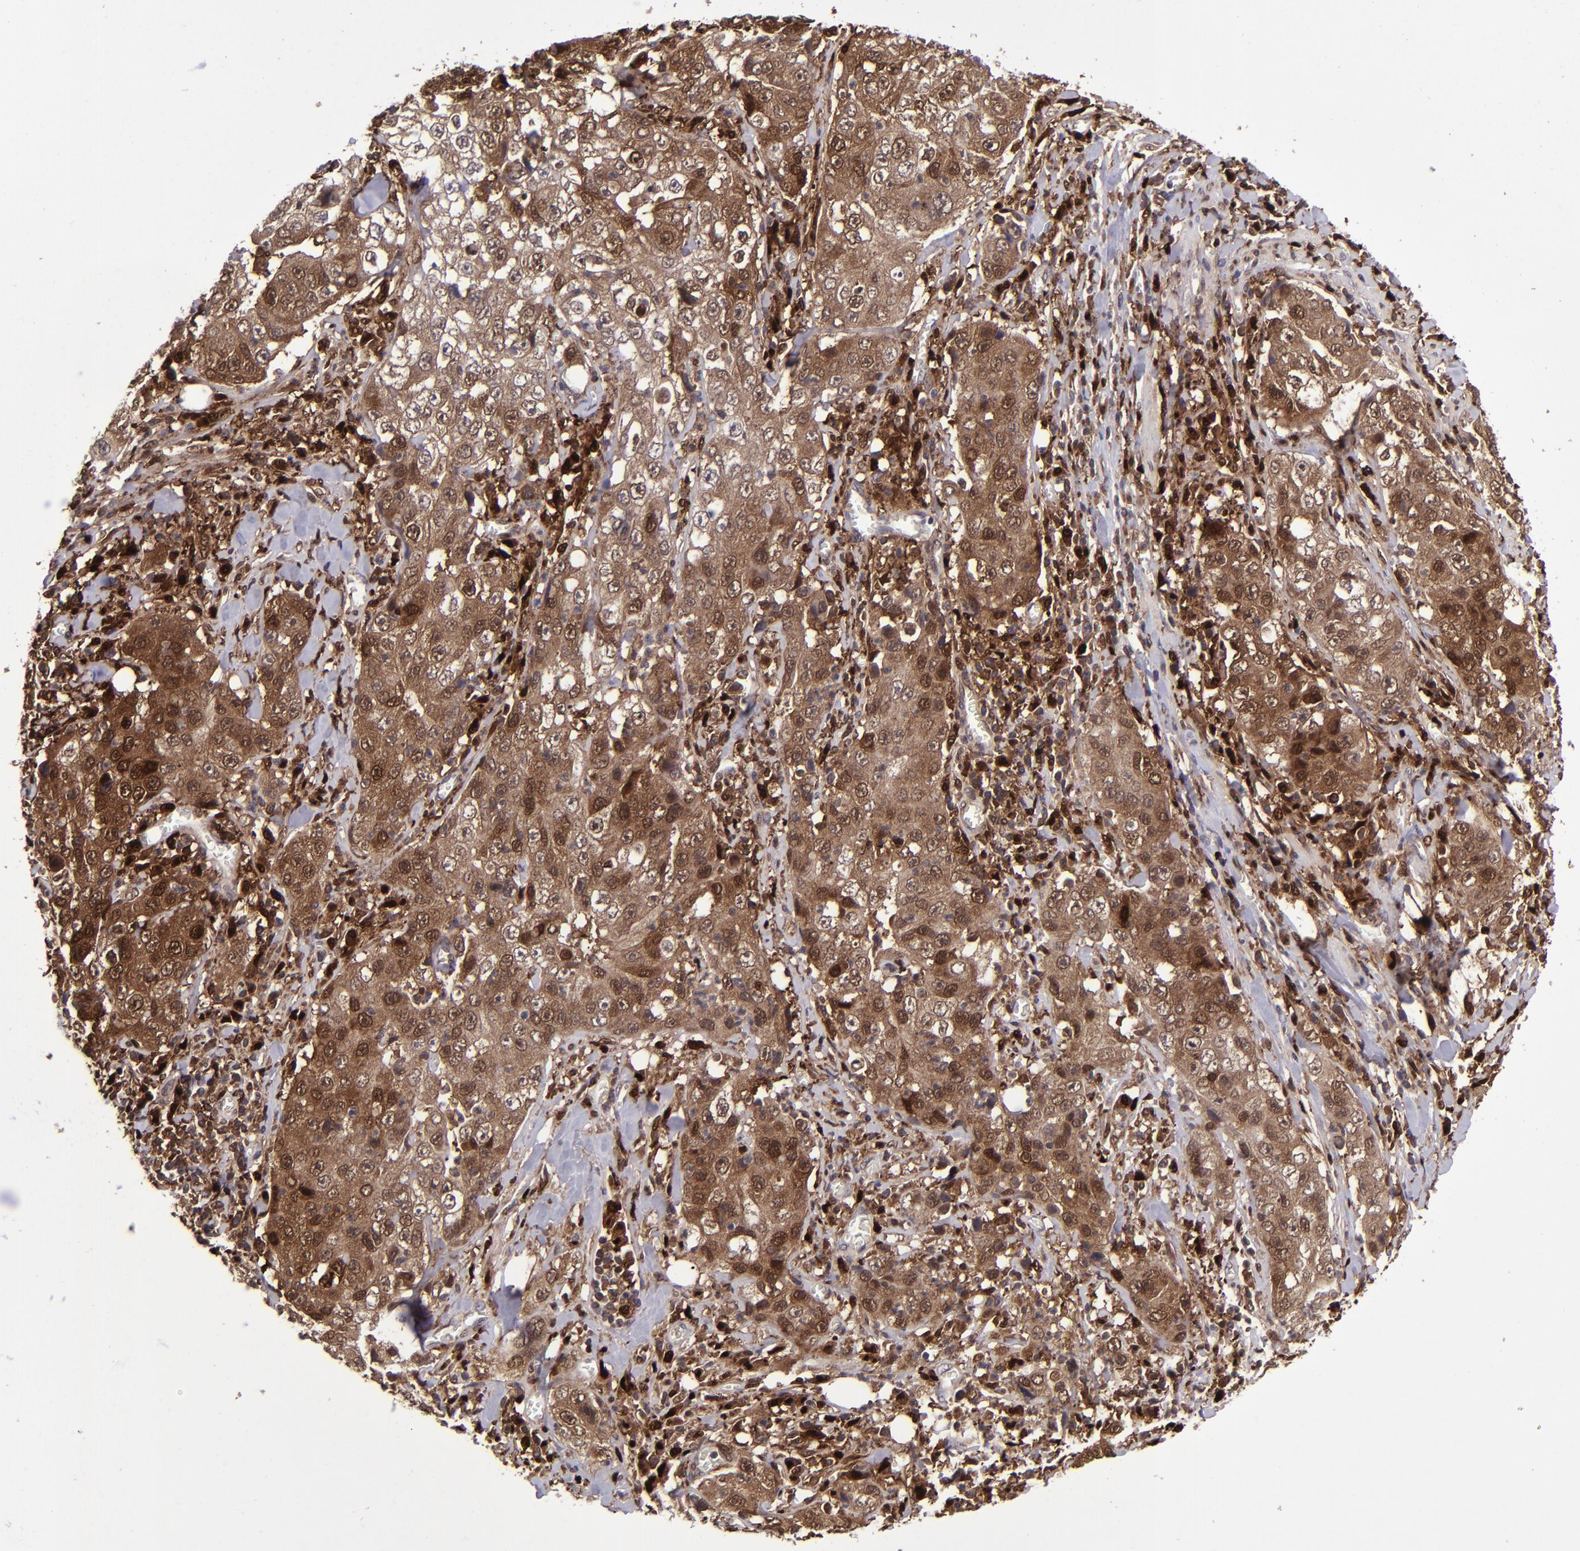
{"staining": {"intensity": "strong", "quantity": "25%-75%", "location": "cytoplasmic/membranous,nuclear"}, "tissue": "lung cancer", "cell_type": "Tumor cells", "image_type": "cancer", "snomed": [{"axis": "morphology", "description": "Squamous cell carcinoma, NOS"}, {"axis": "topography", "description": "Lung"}], "caption": "Lung cancer (squamous cell carcinoma) was stained to show a protein in brown. There is high levels of strong cytoplasmic/membranous and nuclear staining in approximately 25%-75% of tumor cells. The staining was performed using DAB, with brown indicating positive protein expression. Nuclei are stained blue with hematoxylin.", "gene": "TYMP", "patient": {"sex": "male", "age": 64}}